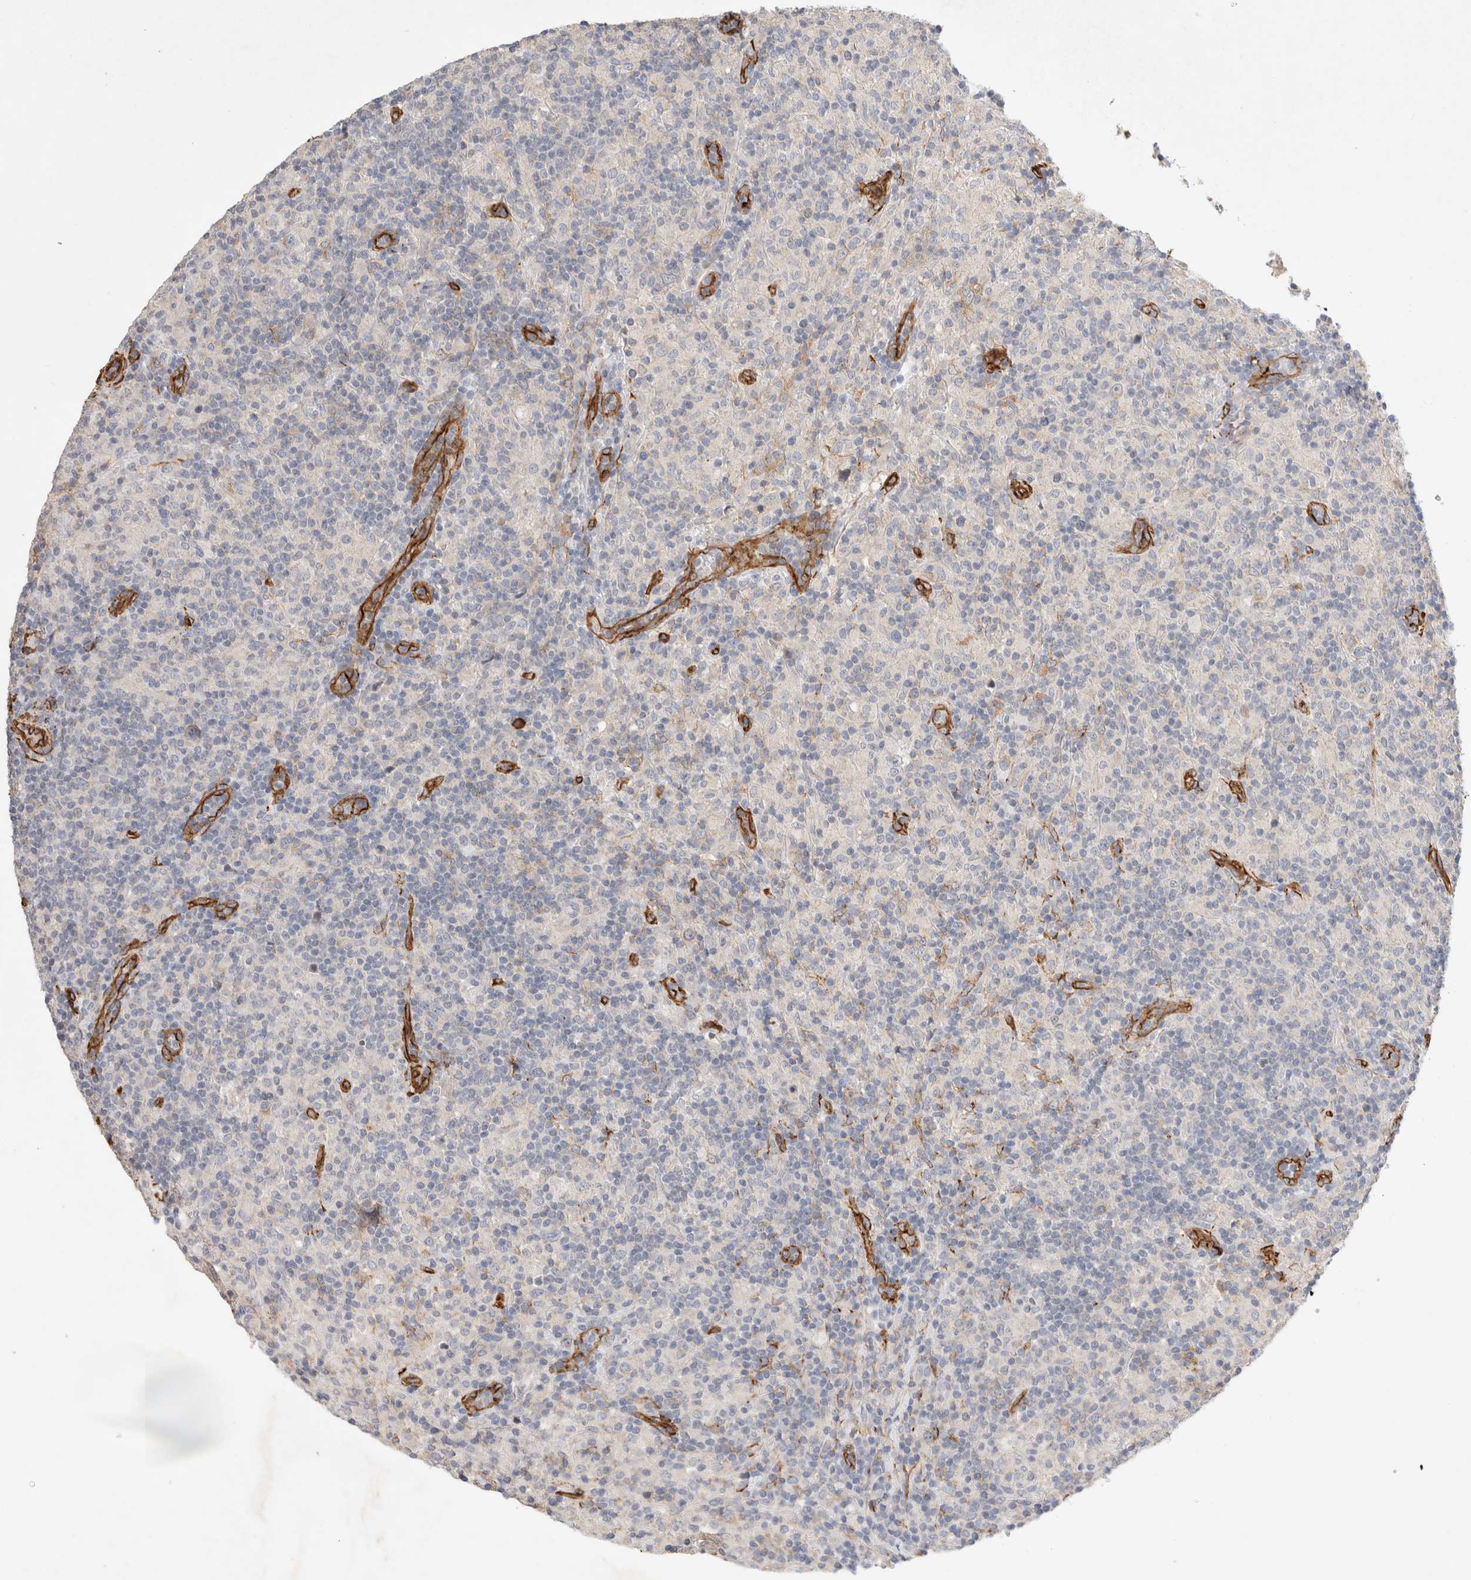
{"staining": {"intensity": "negative", "quantity": "none", "location": "none"}, "tissue": "lymphoma", "cell_type": "Tumor cells", "image_type": "cancer", "snomed": [{"axis": "morphology", "description": "Hodgkin's disease, NOS"}, {"axis": "topography", "description": "Lymph node"}], "caption": "IHC photomicrograph of lymphoma stained for a protein (brown), which exhibits no expression in tumor cells. The staining was performed using DAB to visualize the protein expression in brown, while the nuclei were stained in blue with hematoxylin (Magnification: 20x).", "gene": "JMJD4", "patient": {"sex": "male", "age": 70}}